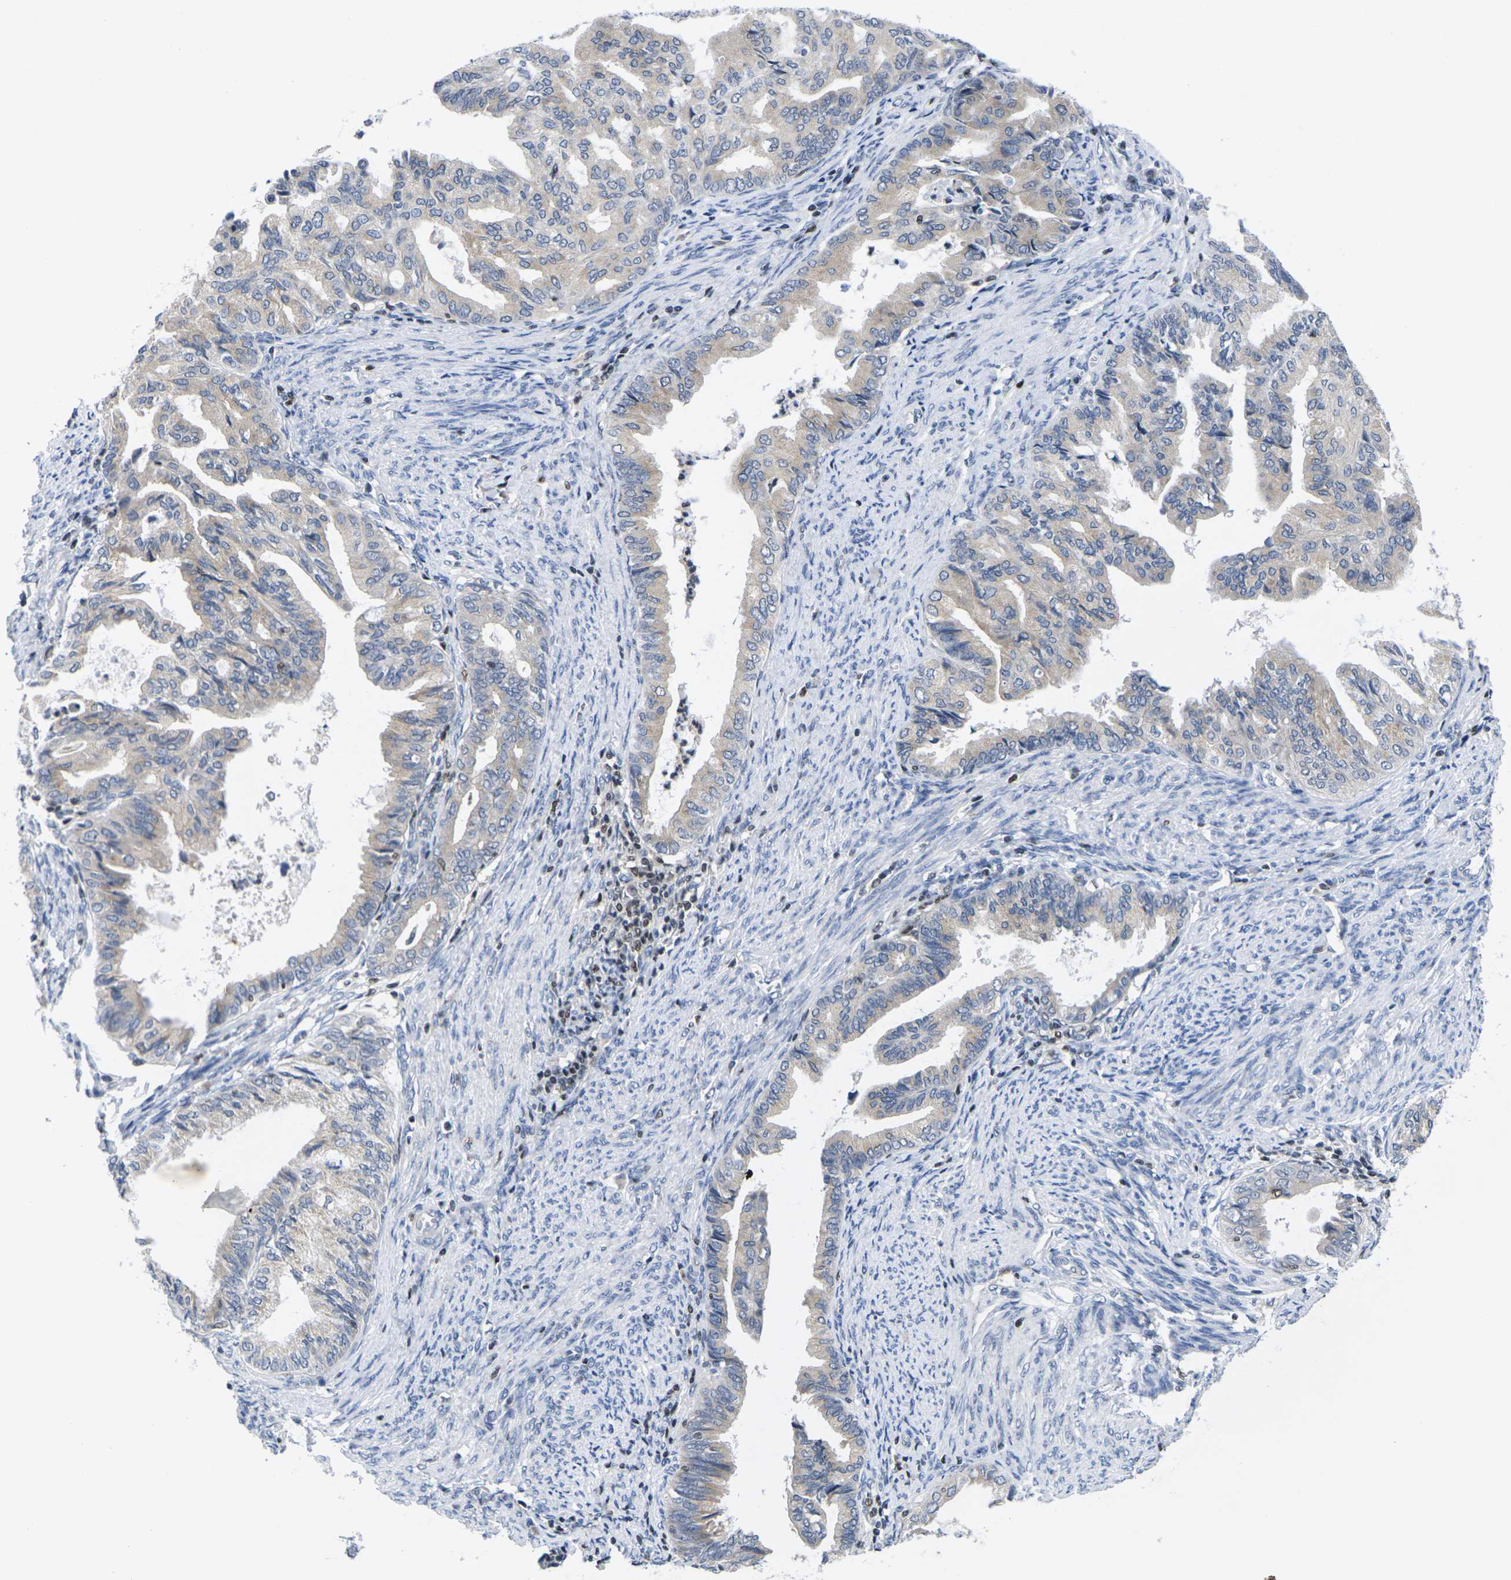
{"staining": {"intensity": "weak", "quantity": "<25%", "location": "cytoplasmic/membranous"}, "tissue": "endometrial cancer", "cell_type": "Tumor cells", "image_type": "cancer", "snomed": [{"axis": "morphology", "description": "Adenocarcinoma, NOS"}, {"axis": "topography", "description": "Endometrium"}], "caption": "Human adenocarcinoma (endometrial) stained for a protein using immunohistochemistry (IHC) exhibits no staining in tumor cells.", "gene": "IKZF1", "patient": {"sex": "female", "age": 86}}